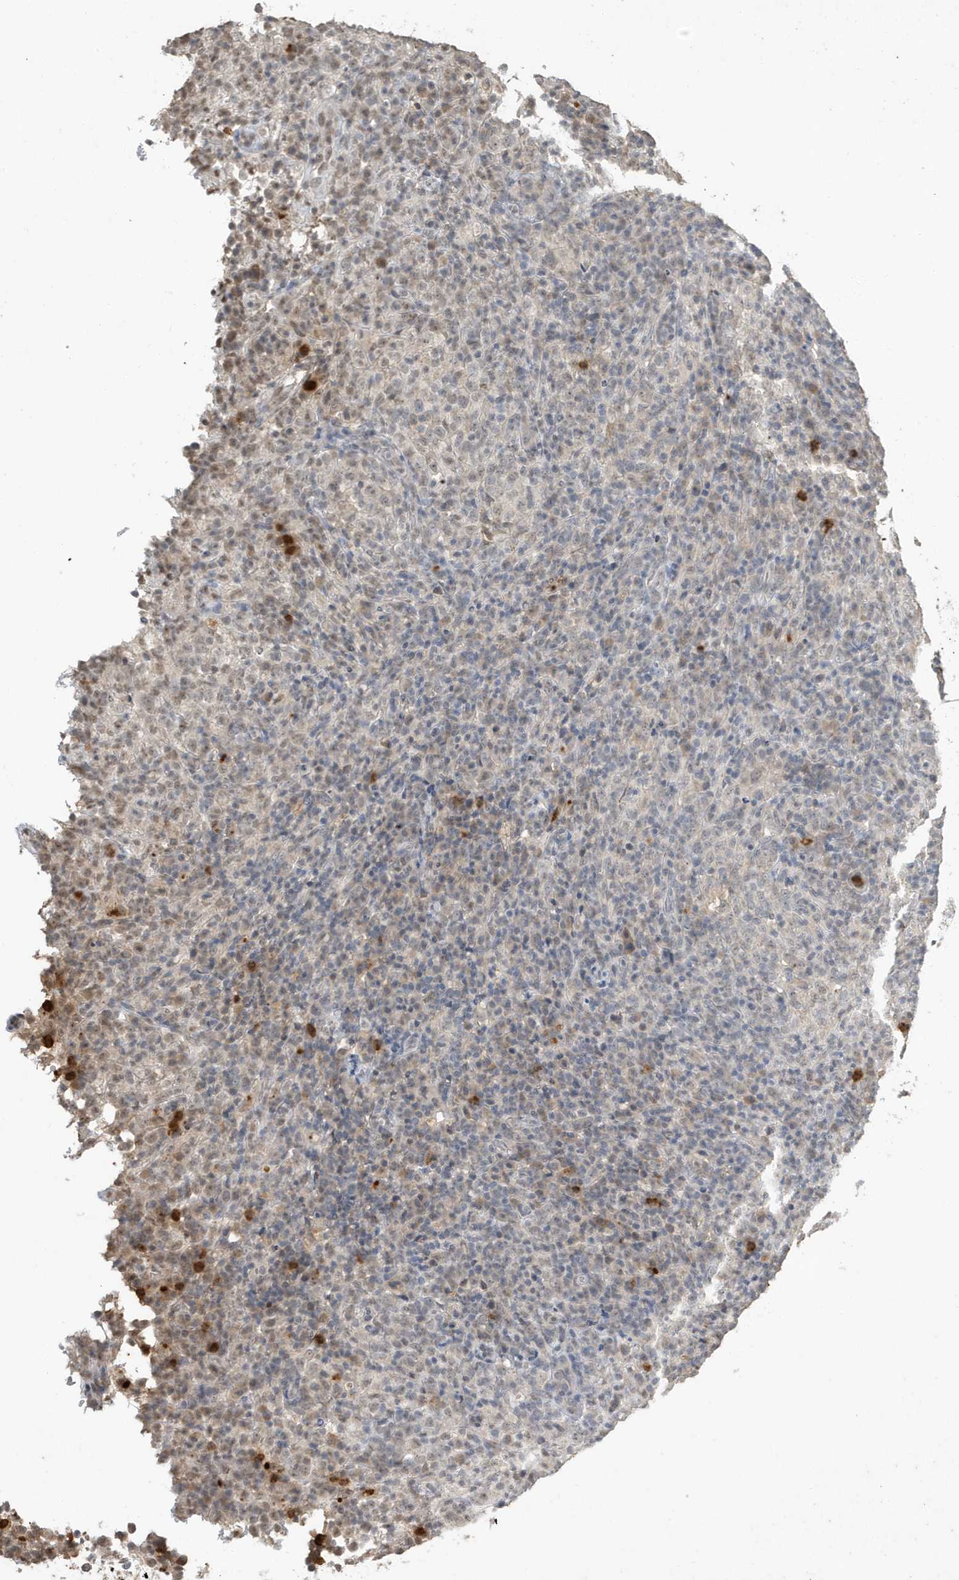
{"staining": {"intensity": "weak", "quantity": "<25%", "location": "nuclear"}, "tissue": "lymphoma", "cell_type": "Tumor cells", "image_type": "cancer", "snomed": [{"axis": "morphology", "description": "Malignant lymphoma, non-Hodgkin's type, High grade"}, {"axis": "topography", "description": "Lymph node"}], "caption": "High power microscopy photomicrograph of an IHC micrograph of high-grade malignant lymphoma, non-Hodgkin's type, revealing no significant expression in tumor cells.", "gene": "DEFA1", "patient": {"sex": "female", "age": 76}}